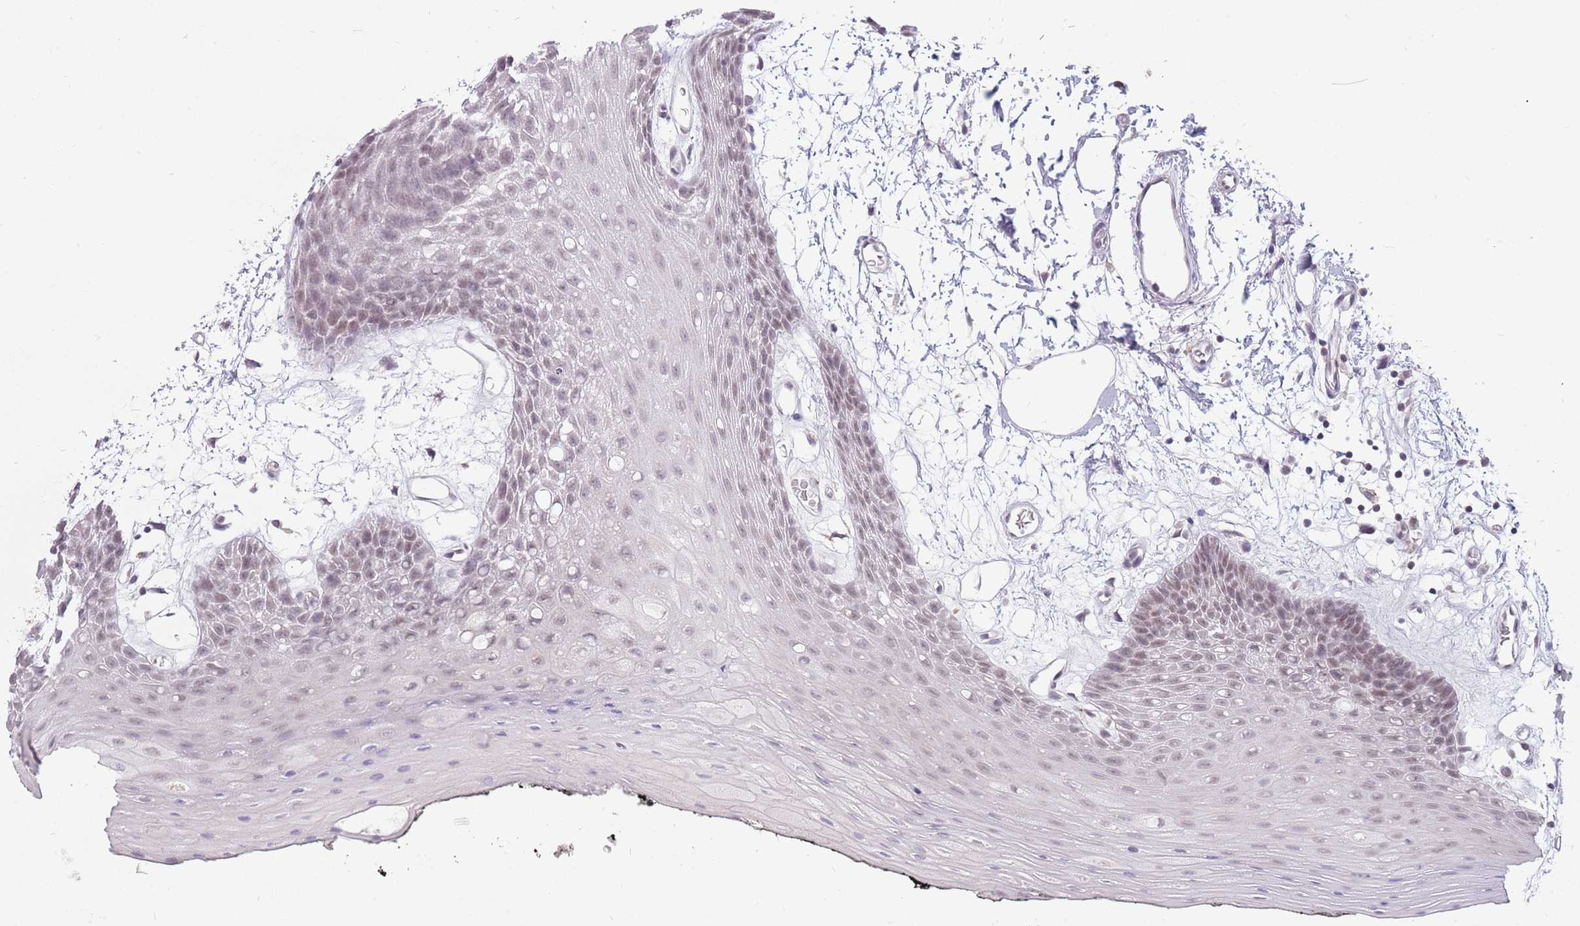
{"staining": {"intensity": "weak", "quantity": "25%-75%", "location": "nuclear"}, "tissue": "oral mucosa", "cell_type": "Squamous epithelial cells", "image_type": "normal", "snomed": [{"axis": "morphology", "description": "Normal tissue, NOS"}, {"axis": "topography", "description": "Oral tissue"}, {"axis": "topography", "description": "Tounge, NOS"}], "caption": "IHC photomicrograph of normal oral mucosa stained for a protein (brown), which demonstrates low levels of weak nuclear staining in about 25%-75% of squamous epithelial cells.", "gene": "ZNF574", "patient": {"sex": "female", "age": 59}}